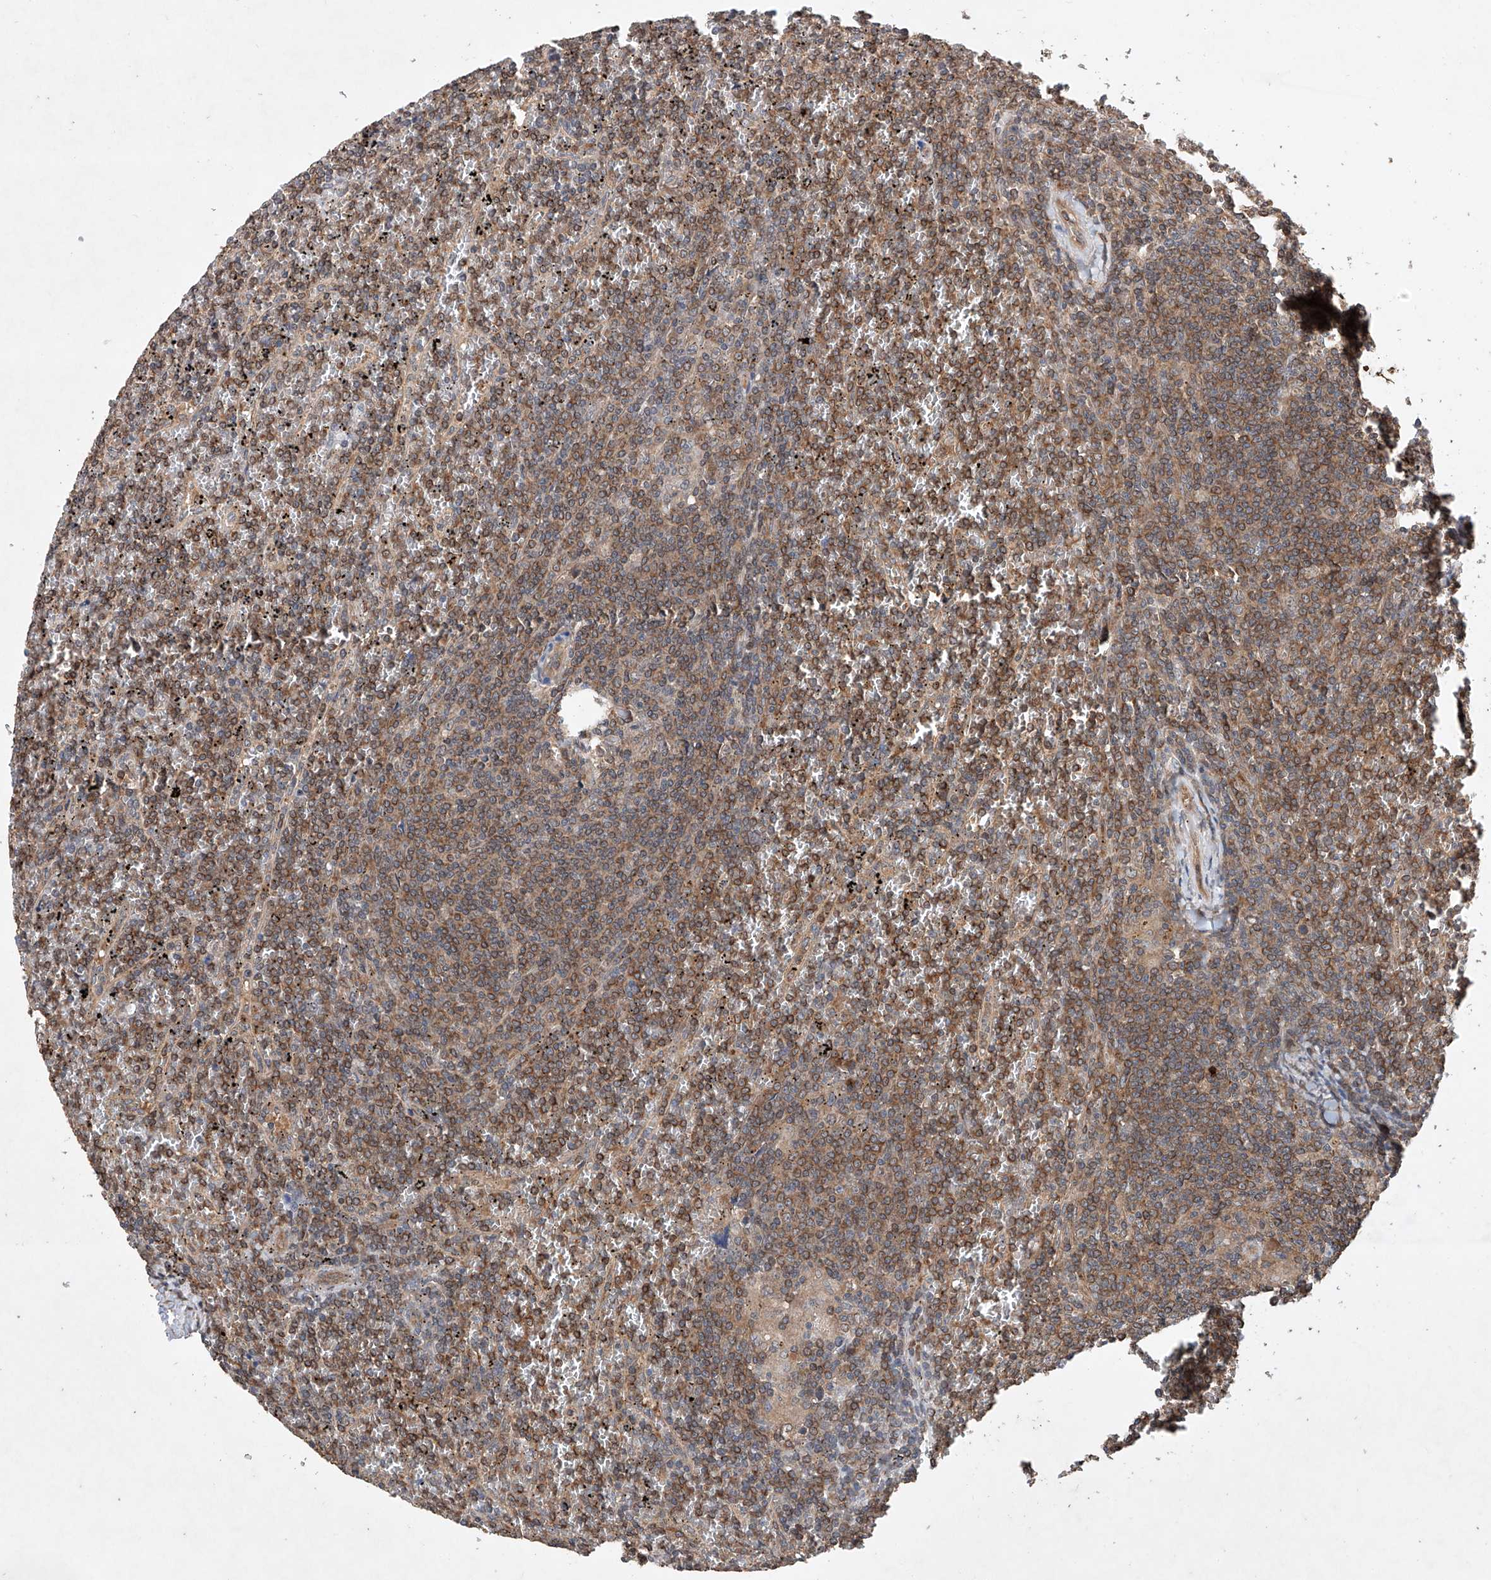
{"staining": {"intensity": "moderate", "quantity": ">75%", "location": "cytoplasmic/membranous"}, "tissue": "lymphoma", "cell_type": "Tumor cells", "image_type": "cancer", "snomed": [{"axis": "morphology", "description": "Malignant lymphoma, non-Hodgkin's type, Low grade"}, {"axis": "topography", "description": "Spleen"}], "caption": "This is an image of immunohistochemistry staining of malignant lymphoma, non-Hodgkin's type (low-grade), which shows moderate expression in the cytoplasmic/membranous of tumor cells.", "gene": "LURAP1", "patient": {"sex": "female", "age": 19}}